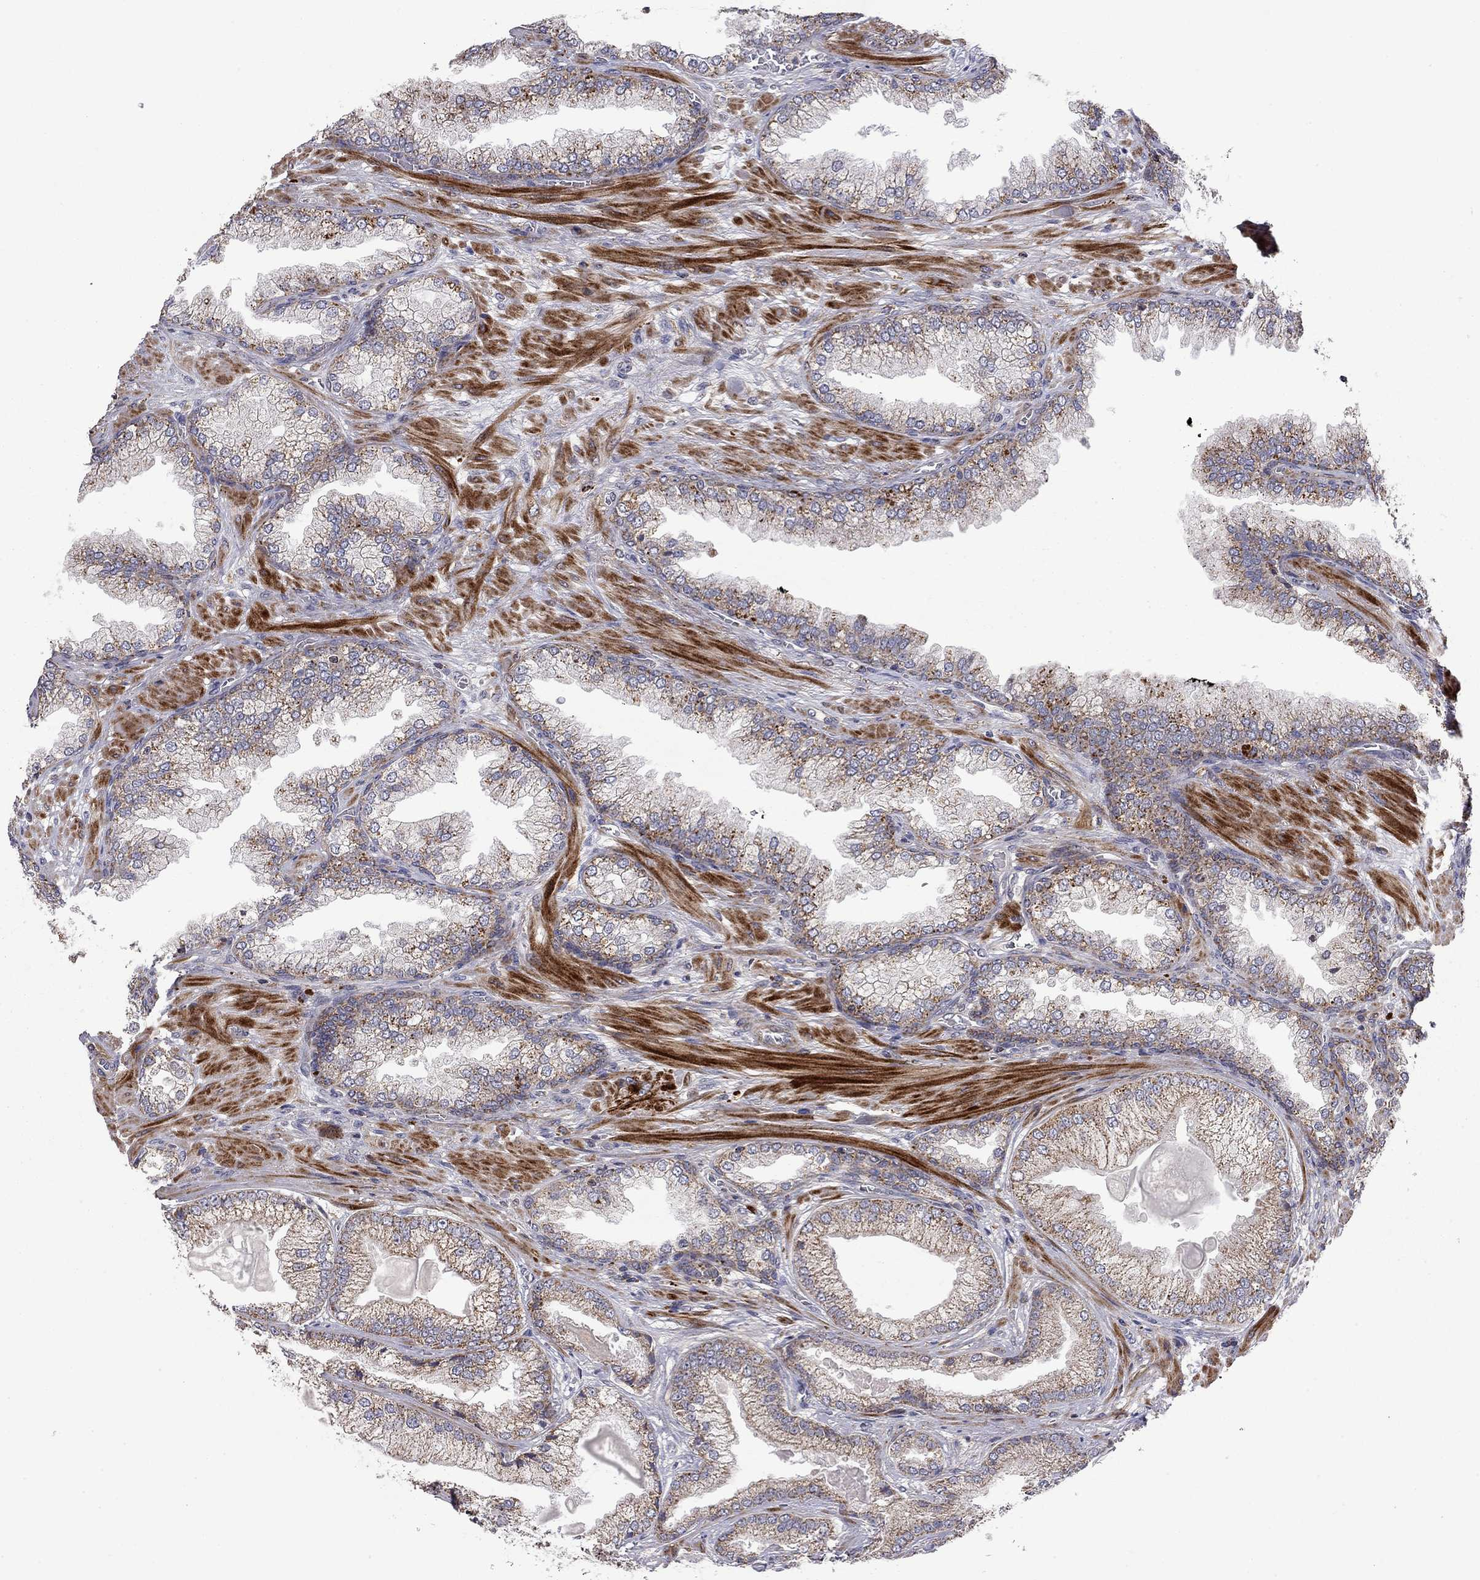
{"staining": {"intensity": "moderate", "quantity": "<25%", "location": "cytoplasmic/membranous"}, "tissue": "prostate cancer", "cell_type": "Tumor cells", "image_type": "cancer", "snomed": [{"axis": "morphology", "description": "Adenocarcinoma, Low grade"}, {"axis": "topography", "description": "Prostate"}], "caption": "Prostate cancer (adenocarcinoma (low-grade)) stained with a protein marker shows moderate staining in tumor cells.", "gene": "IDS", "patient": {"sex": "male", "age": 57}}